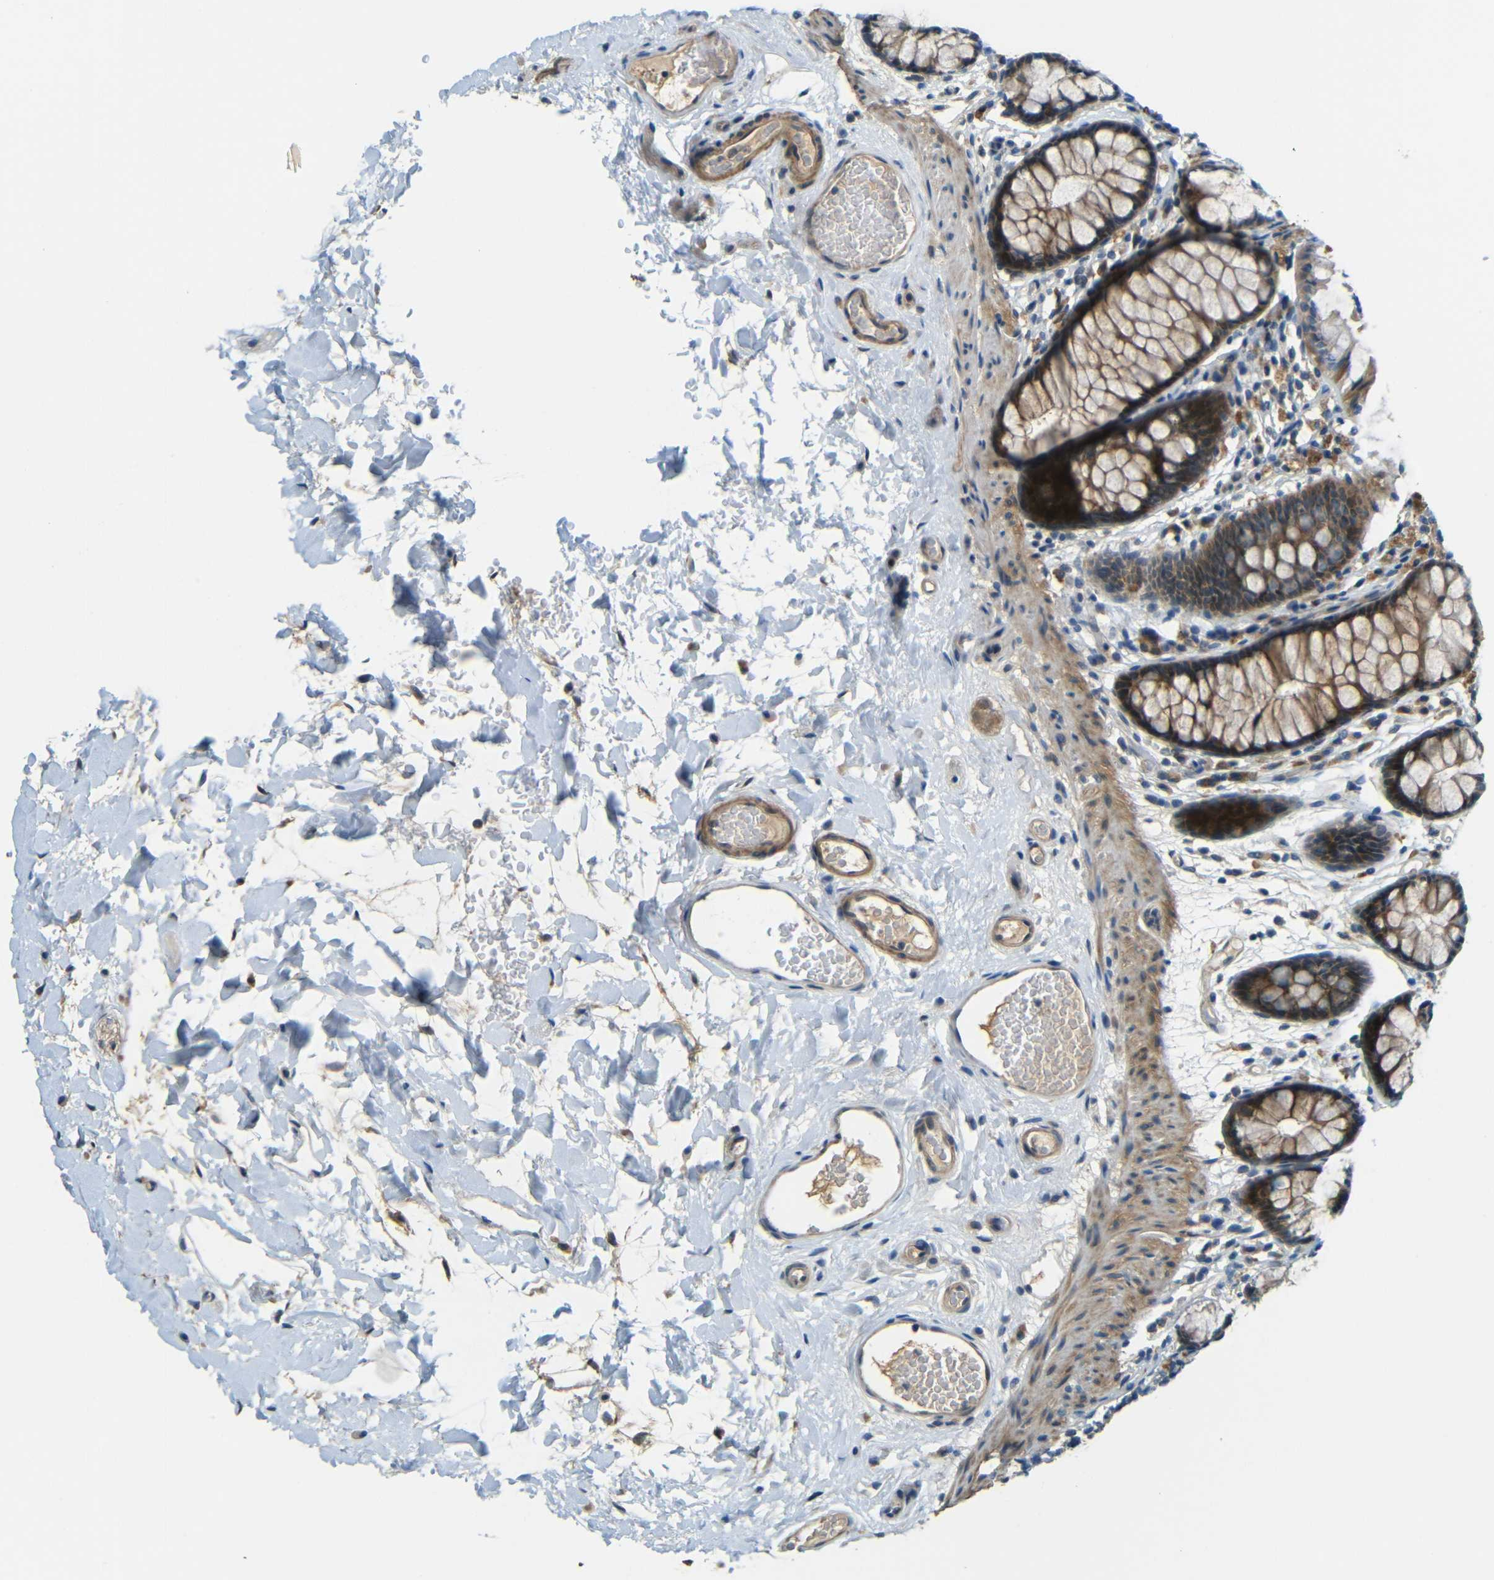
{"staining": {"intensity": "moderate", "quantity": ">75%", "location": "cytoplasmic/membranous"}, "tissue": "colon", "cell_type": "Endothelial cells", "image_type": "normal", "snomed": [{"axis": "morphology", "description": "Normal tissue, NOS"}, {"axis": "topography", "description": "Colon"}], "caption": "There is medium levels of moderate cytoplasmic/membranous expression in endothelial cells of normal colon, as demonstrated by immunohistochemical staining (brown color).", "gene": "FNDC3A", "patient": {"sex": "female", "age": 55}}